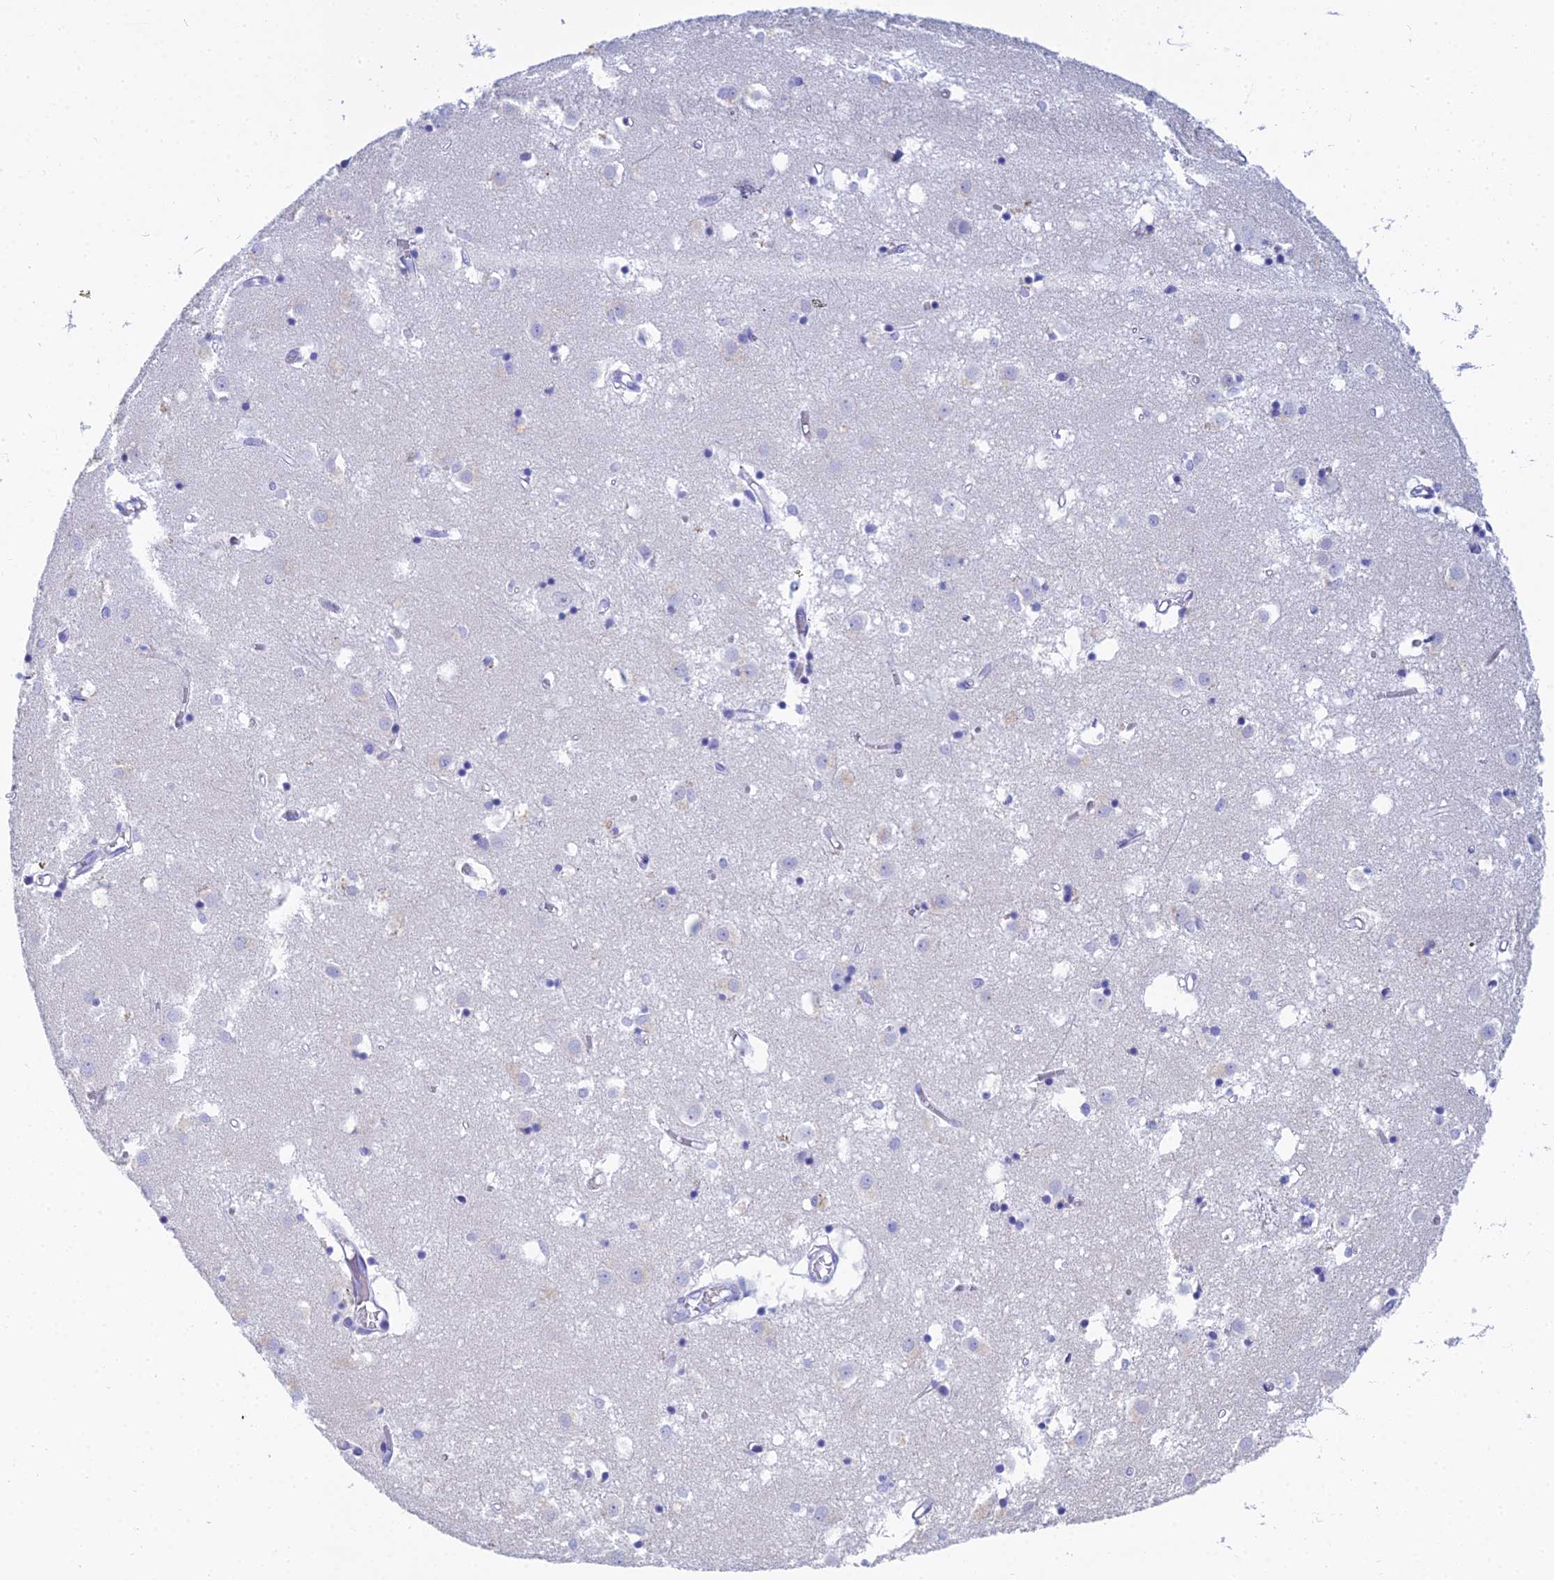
{"staining": {"intensity": "negative", "quantity": "none", "location": "none"}, "tissue": "caudate", "cell_type": "Glial cells", "image_type": "normal", "snomed": [{"axis": "morphology", "description": "Normal tissue, NOS"}, {"axis": "topography", "description": "Lateral ventricle wall"}], "caption": "There is no significant positivity in glial cells of caudate. The staining is performed using DAB (3,3'-diaminobenzidine) brown chromogen with nuclei counter-stained in using hematoxylin.", "gene": "MCM2", "patient": {"sex": "male", "age": 70}}